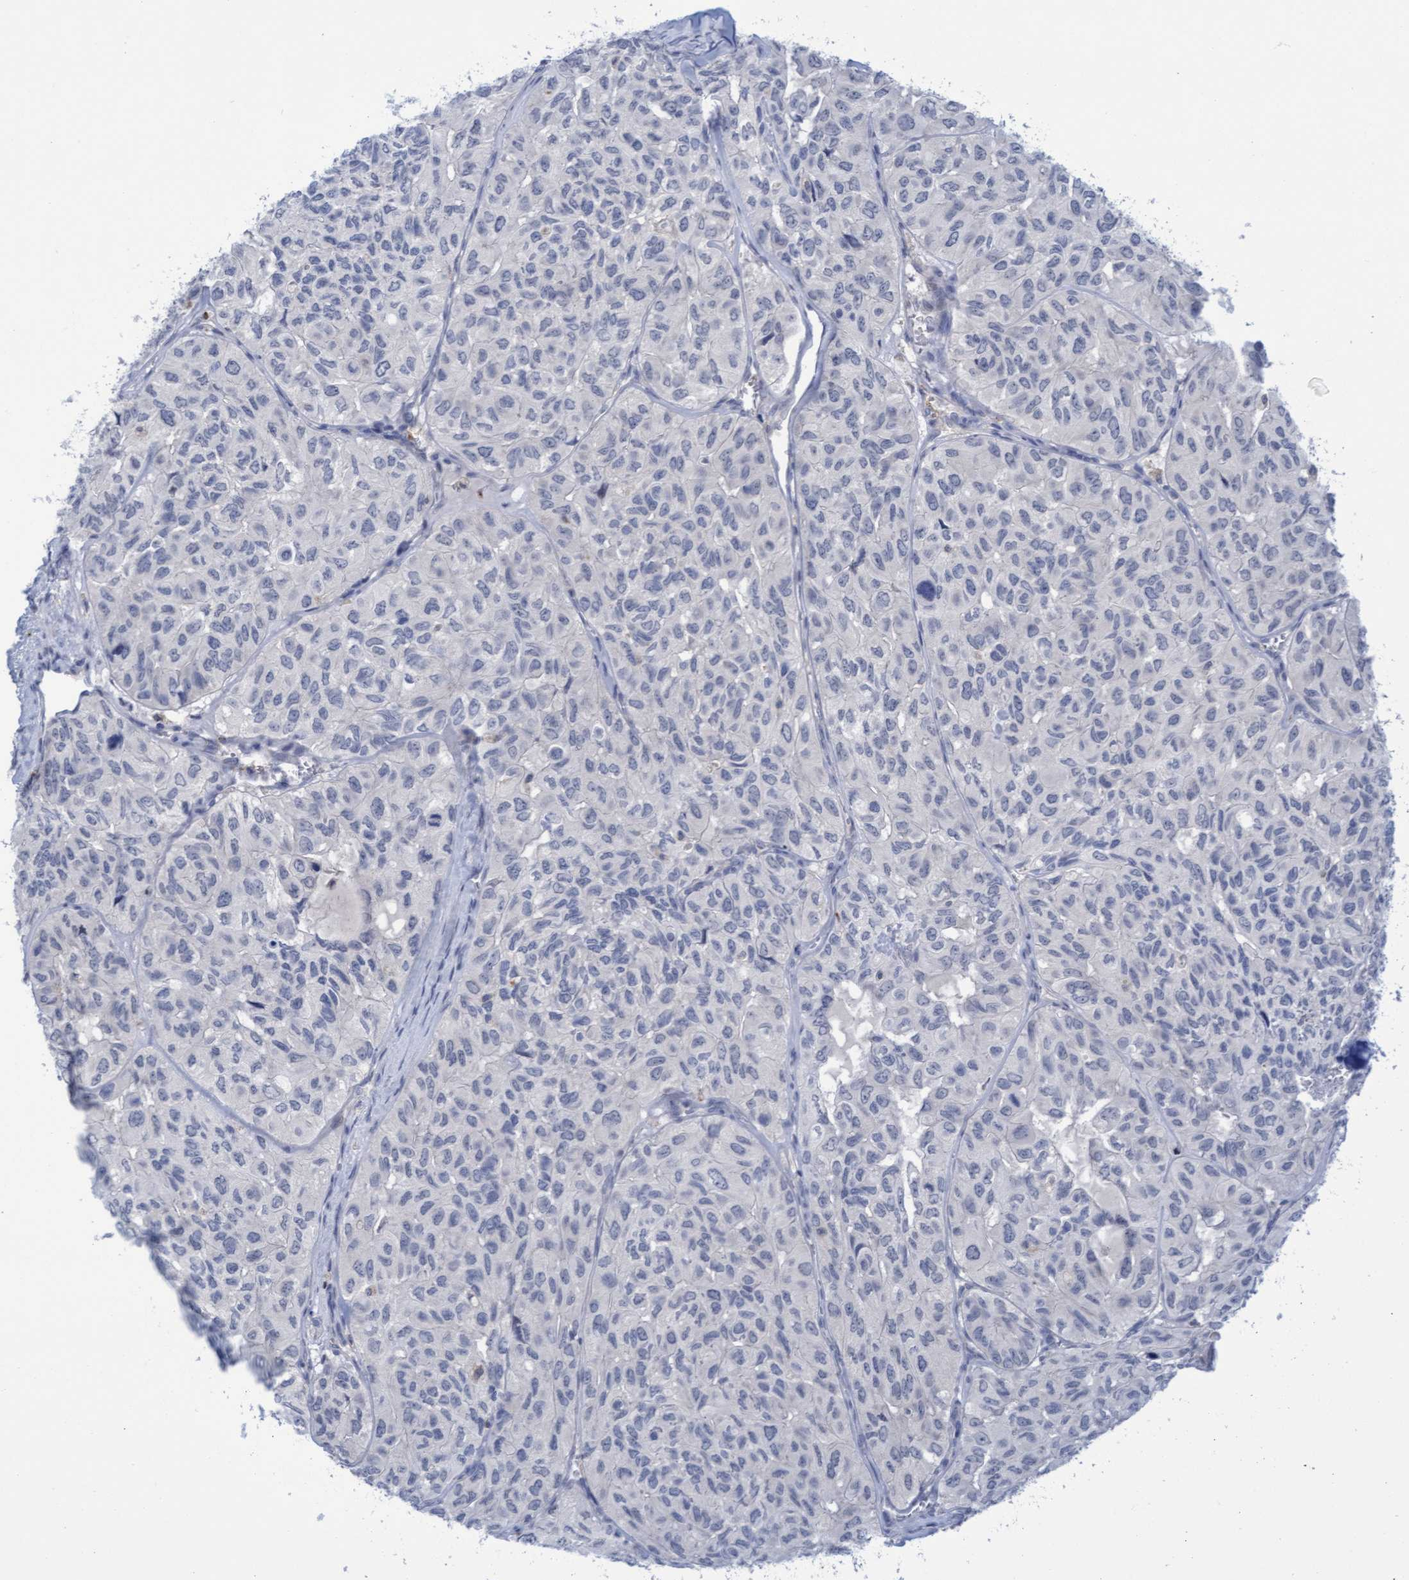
{"staining": {"intensity": "negative", "quantity": "none", "location": "none"}, "tissue": "head and neck cancer", "cell_type": "Tumor cells", "image_type": "cancer", "snomed": [{"axis": "morphology", "description": "Adenocarcinoma, NOS"}, {"axis": "topography", "description": "Salivary gland, NOS"}, {"axis": "topography", "description": "Head-Neck"}], "caption": "Head and neck cancer stained for a protein using IHC reveals no staining tumor cells.", "gene": "FNBP1", "patient": {"sex": "female", "age": 76}}